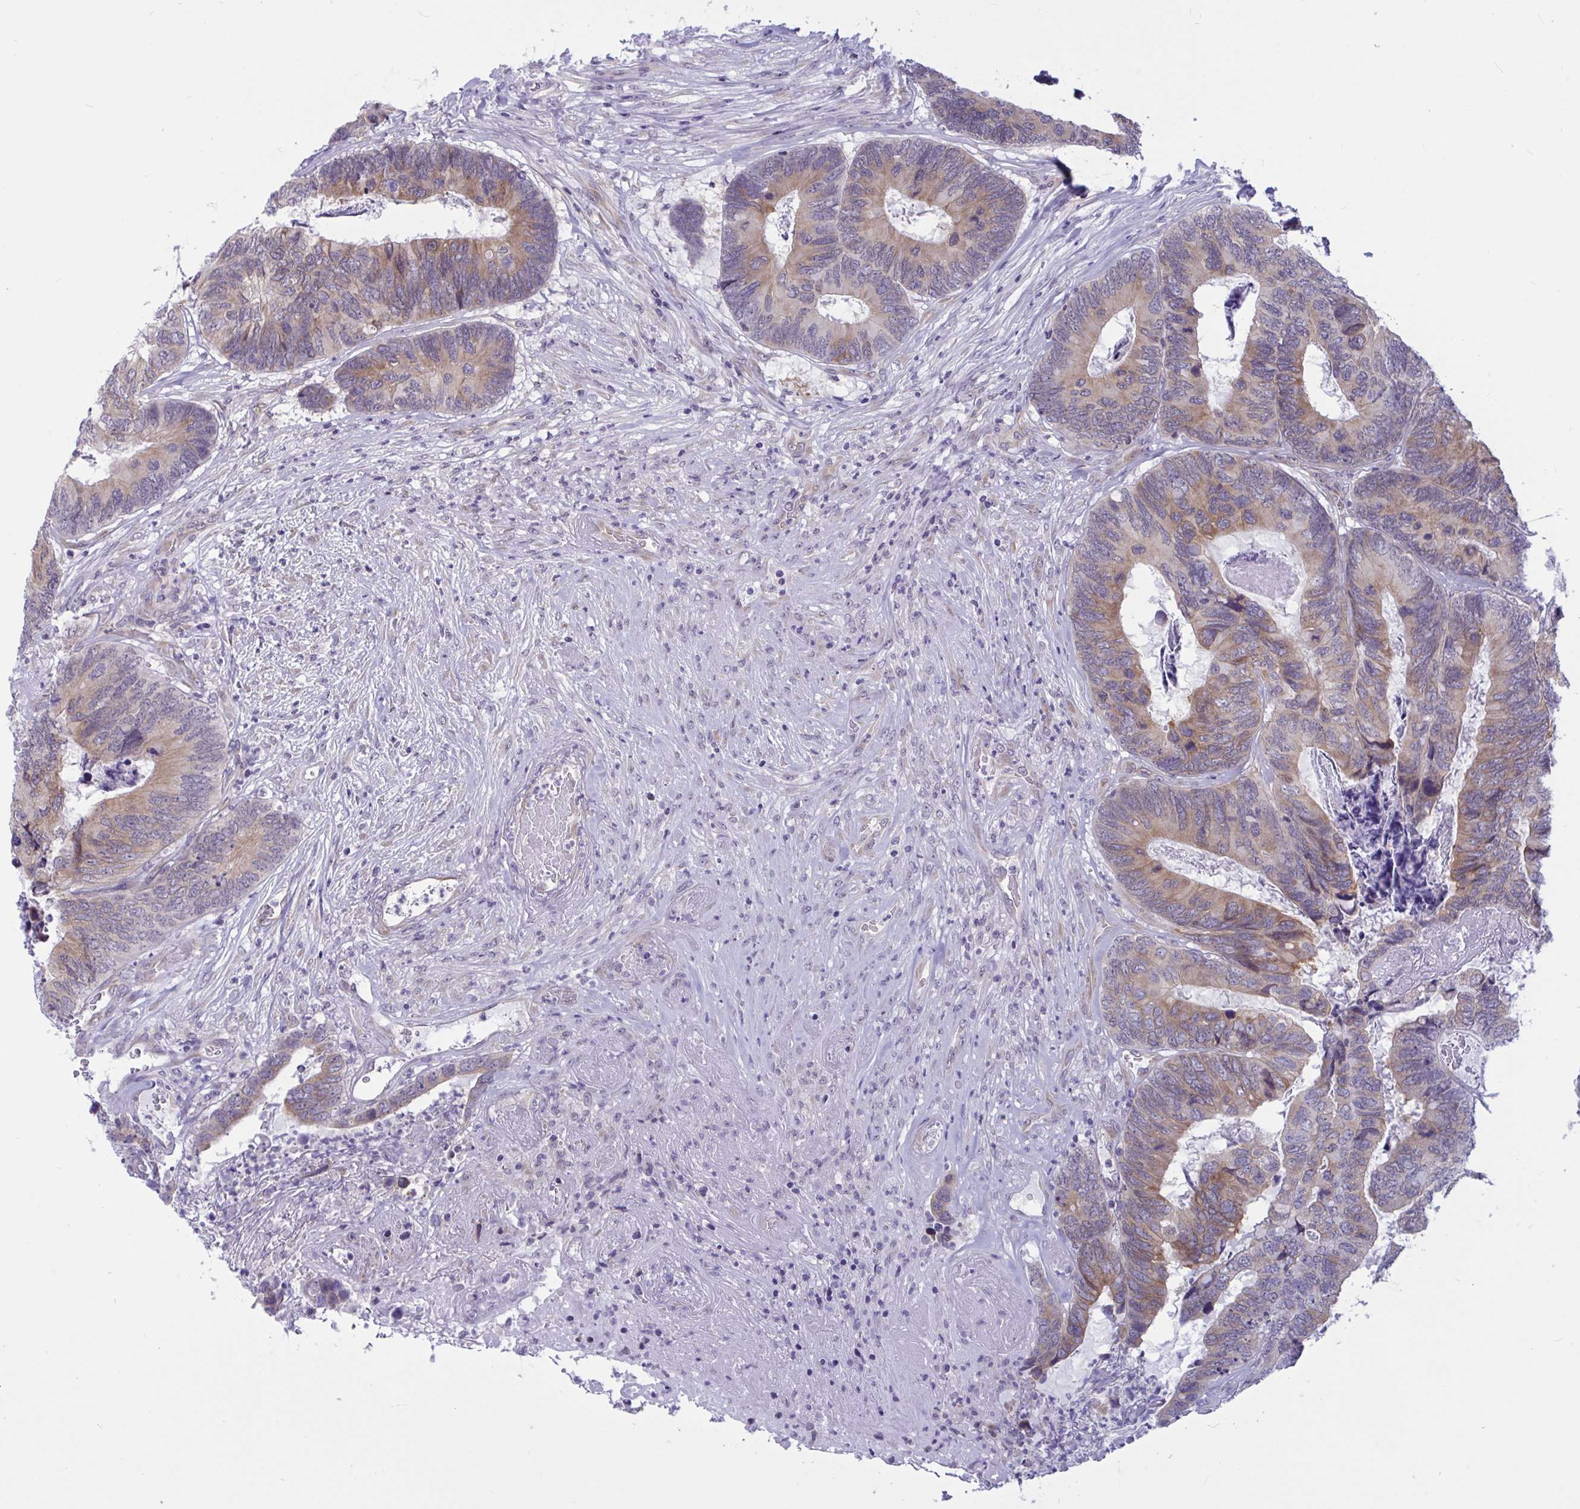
{"staining": {"intensity": "moderate", "quantity": "25%-75%", "location": "cytoplasmic/membranous"}, "tissue": "colorectal cancer", "cell_type": "Tumor cells", "image_type": "cancer", "snomed": [{"axis": "morphology", "description": "Adenocarcinoma, NOS"}, {"axis": "topography", "description": "Colon"}], "caption": "A high-resolution image shows immunohistochemistry staining of colorectal cancer, which reveals moderate cytoplasmic/membranous expression in about 25%-75% of tumor cells.", "gene": "CAMLG", "patient": {"sex": "female", "age": 67}}